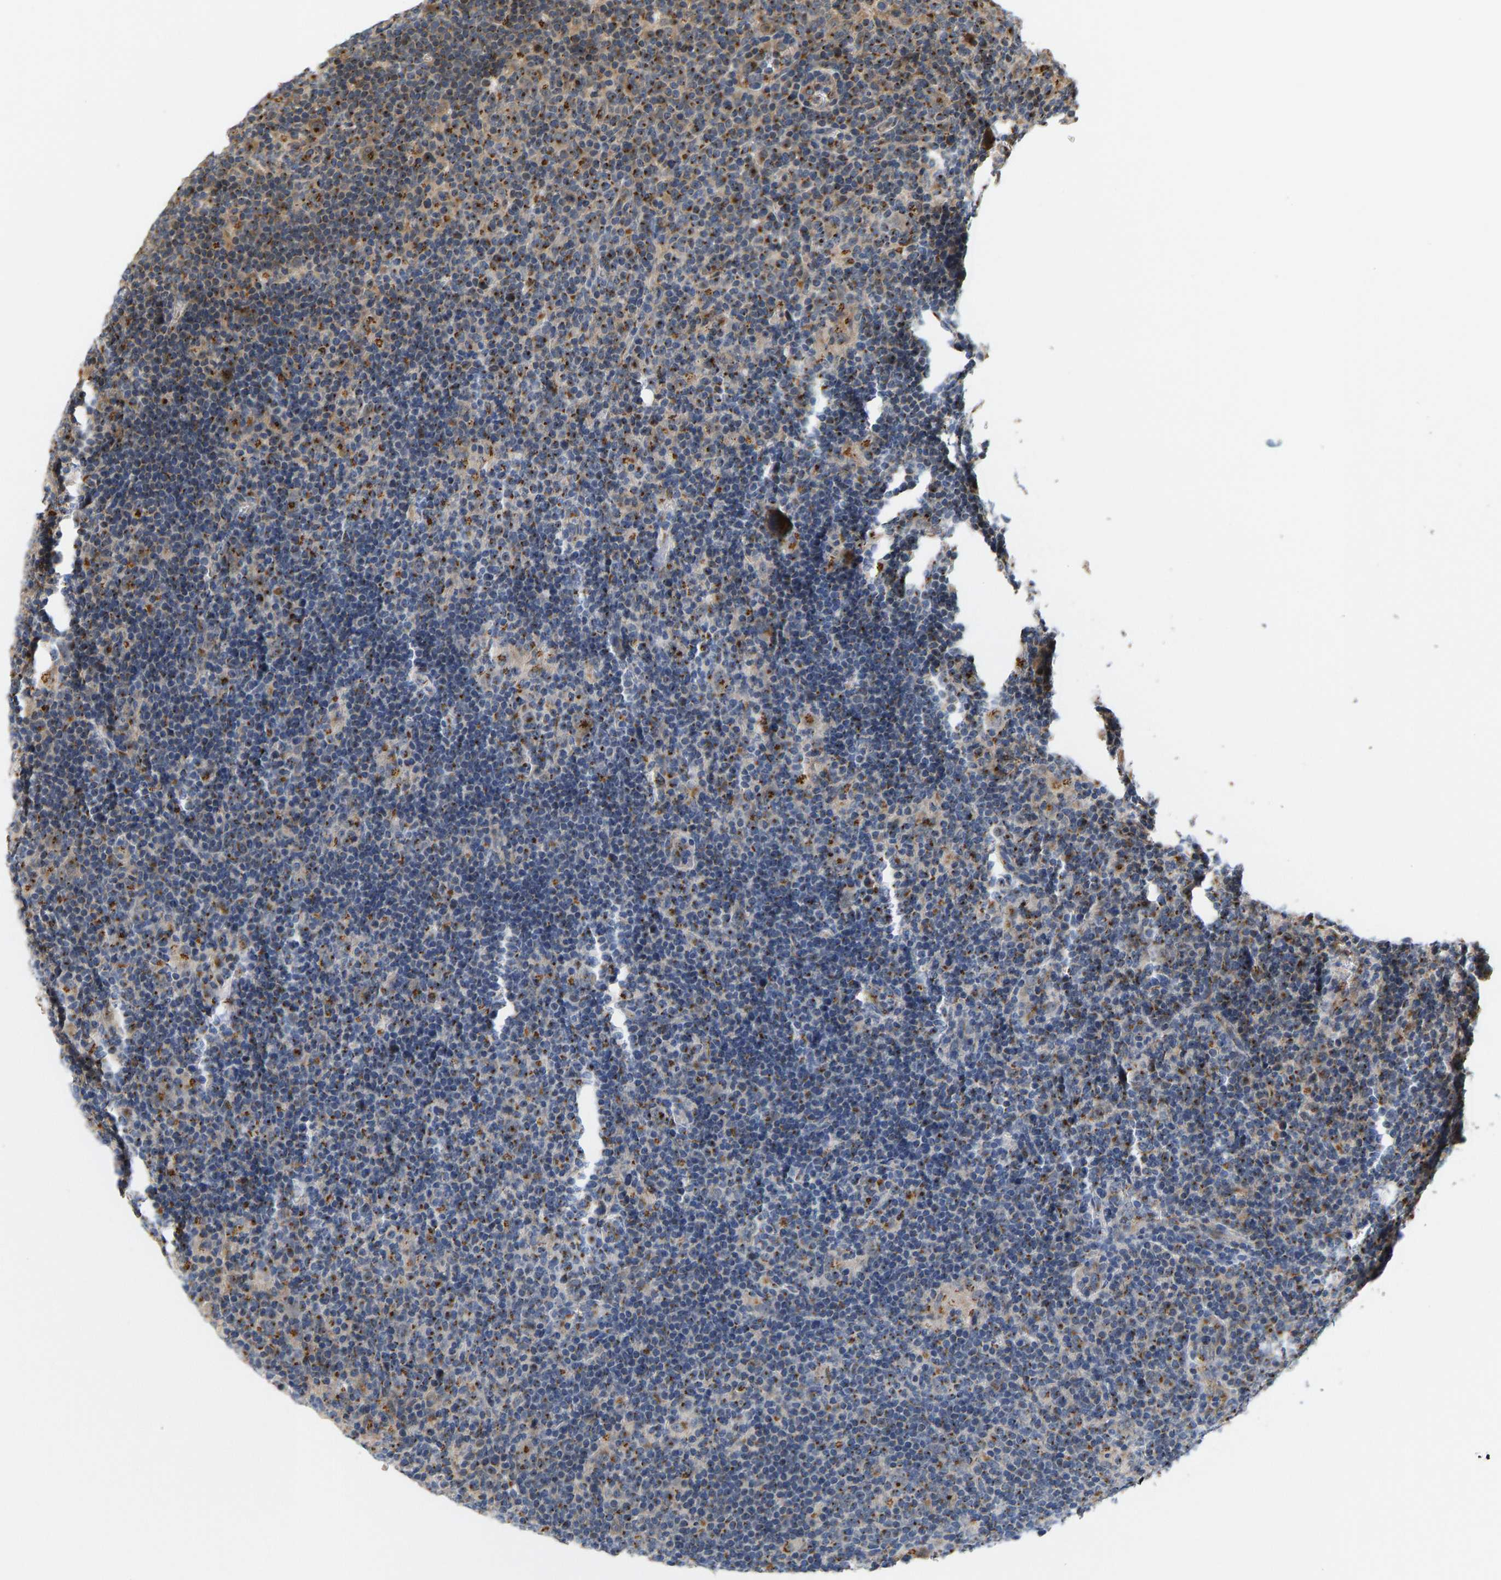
{"staining": {"intensity": "moderate", "quantity": ">75%", "location": "cytoplasmic/membranous"}, "tissue": "lymphoma", "cell_type": "Tumor cells", "image_type": "cancer", "snomed": [{"axis": "morphology", "description": "Hodgkin's disease, NOS"}, {"axis": "topography", "description": "Lymph node"}], "caption": "Hodgkin's disease stained with a protein marker shows moderate staining in tumor cells.", "gene": "YIPF4", "patient": {"sex": "female", "age": 57}}